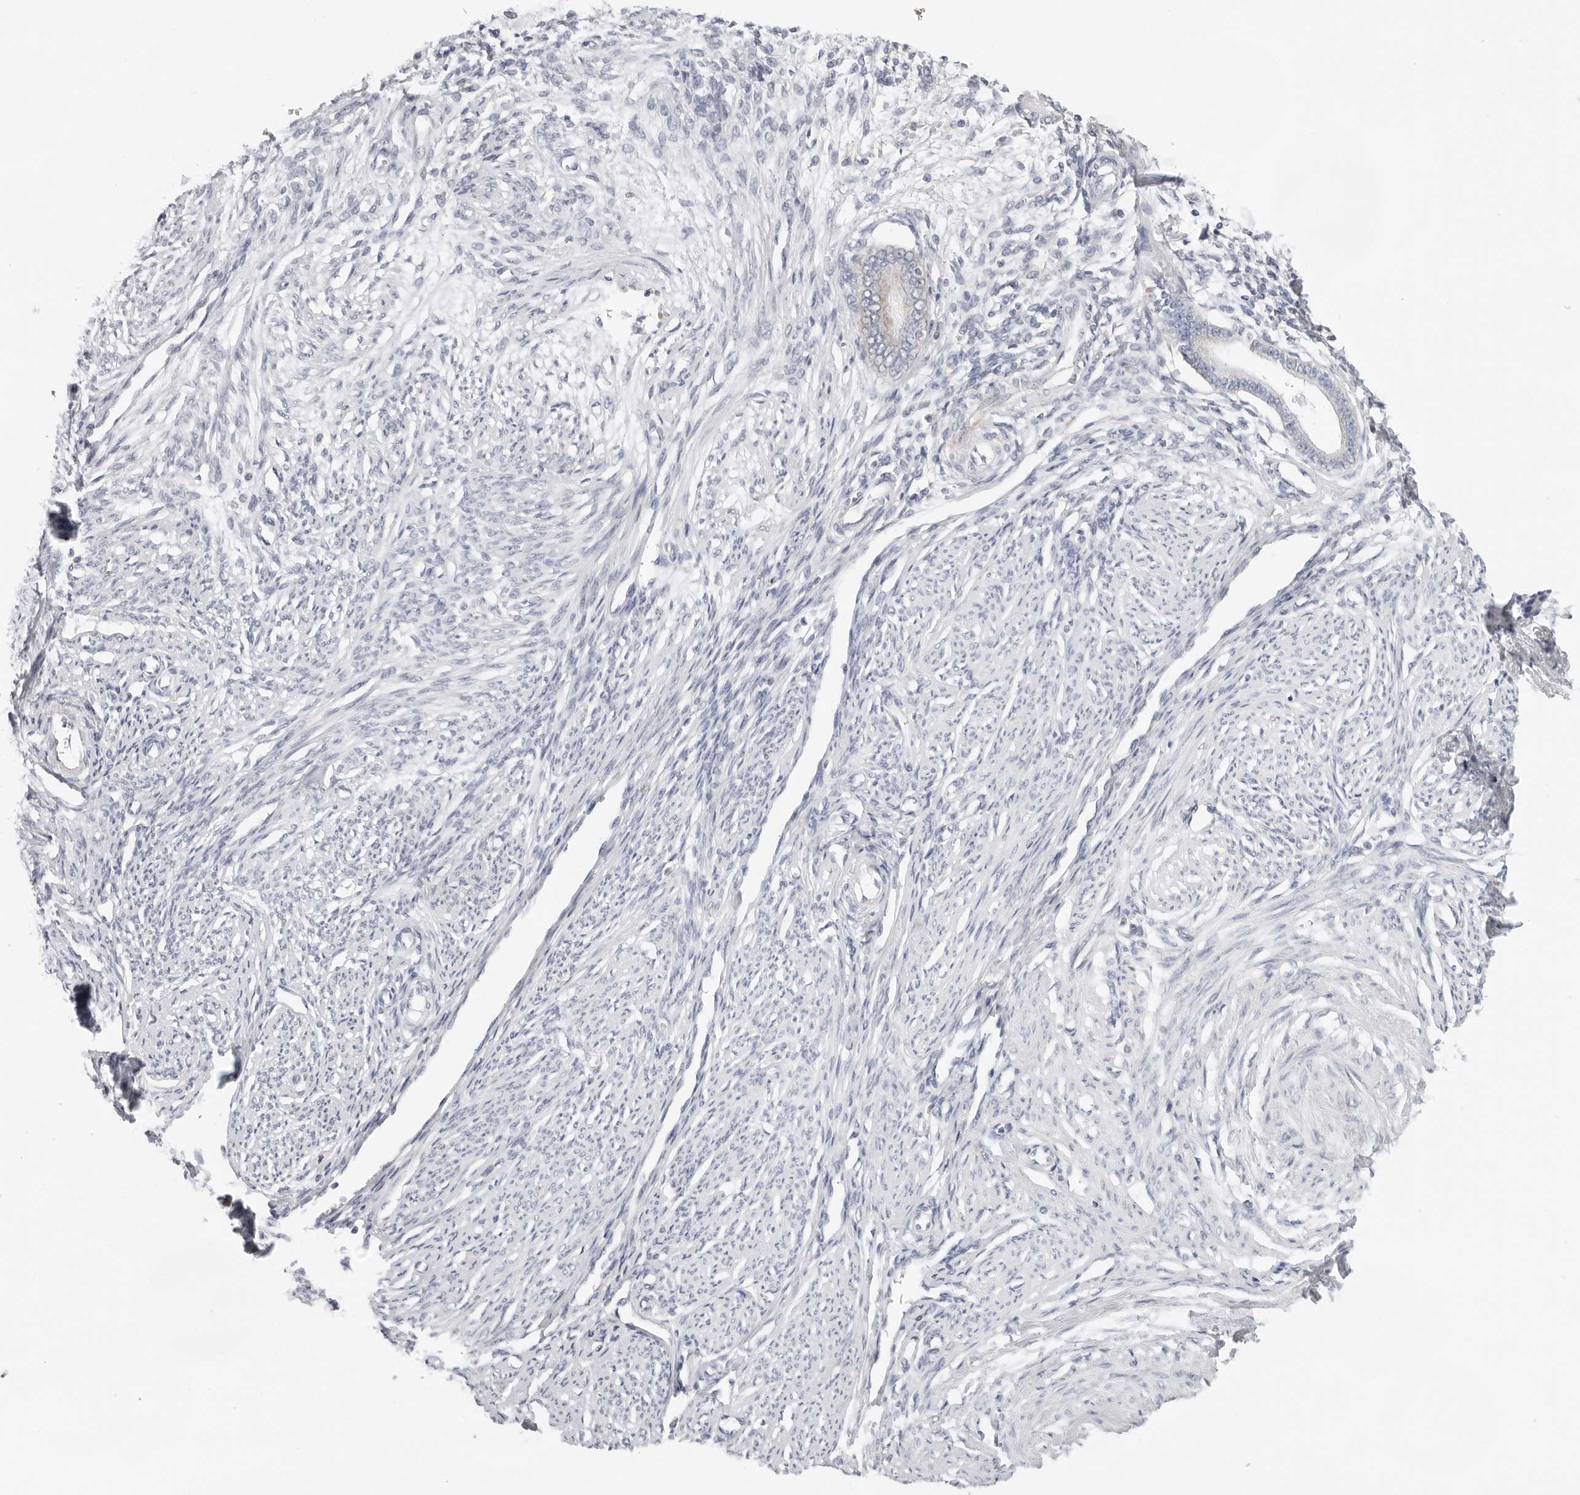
{"staining": {"intensity": "negative", "quantity": "none", "location": "none"}, "tissue": "endometrium", "cell_type": "Cells in endometrial stroma", "image_type": "normal", "snomed": [{"axis": "morphology", "description": "Normal tissue, NOS"}, {"axis": "topography", "description": "Endometrium"}], "caption": "A histopathology image of endometrium stained for a protein reveals no brown staining in cells in endometrial stroma. (DAB immunohistochemistry (IHC) visualized using brightfield microscopy, high magnification).", "gene": "CIART", "patient": {"sex": "female", "age": 56}}